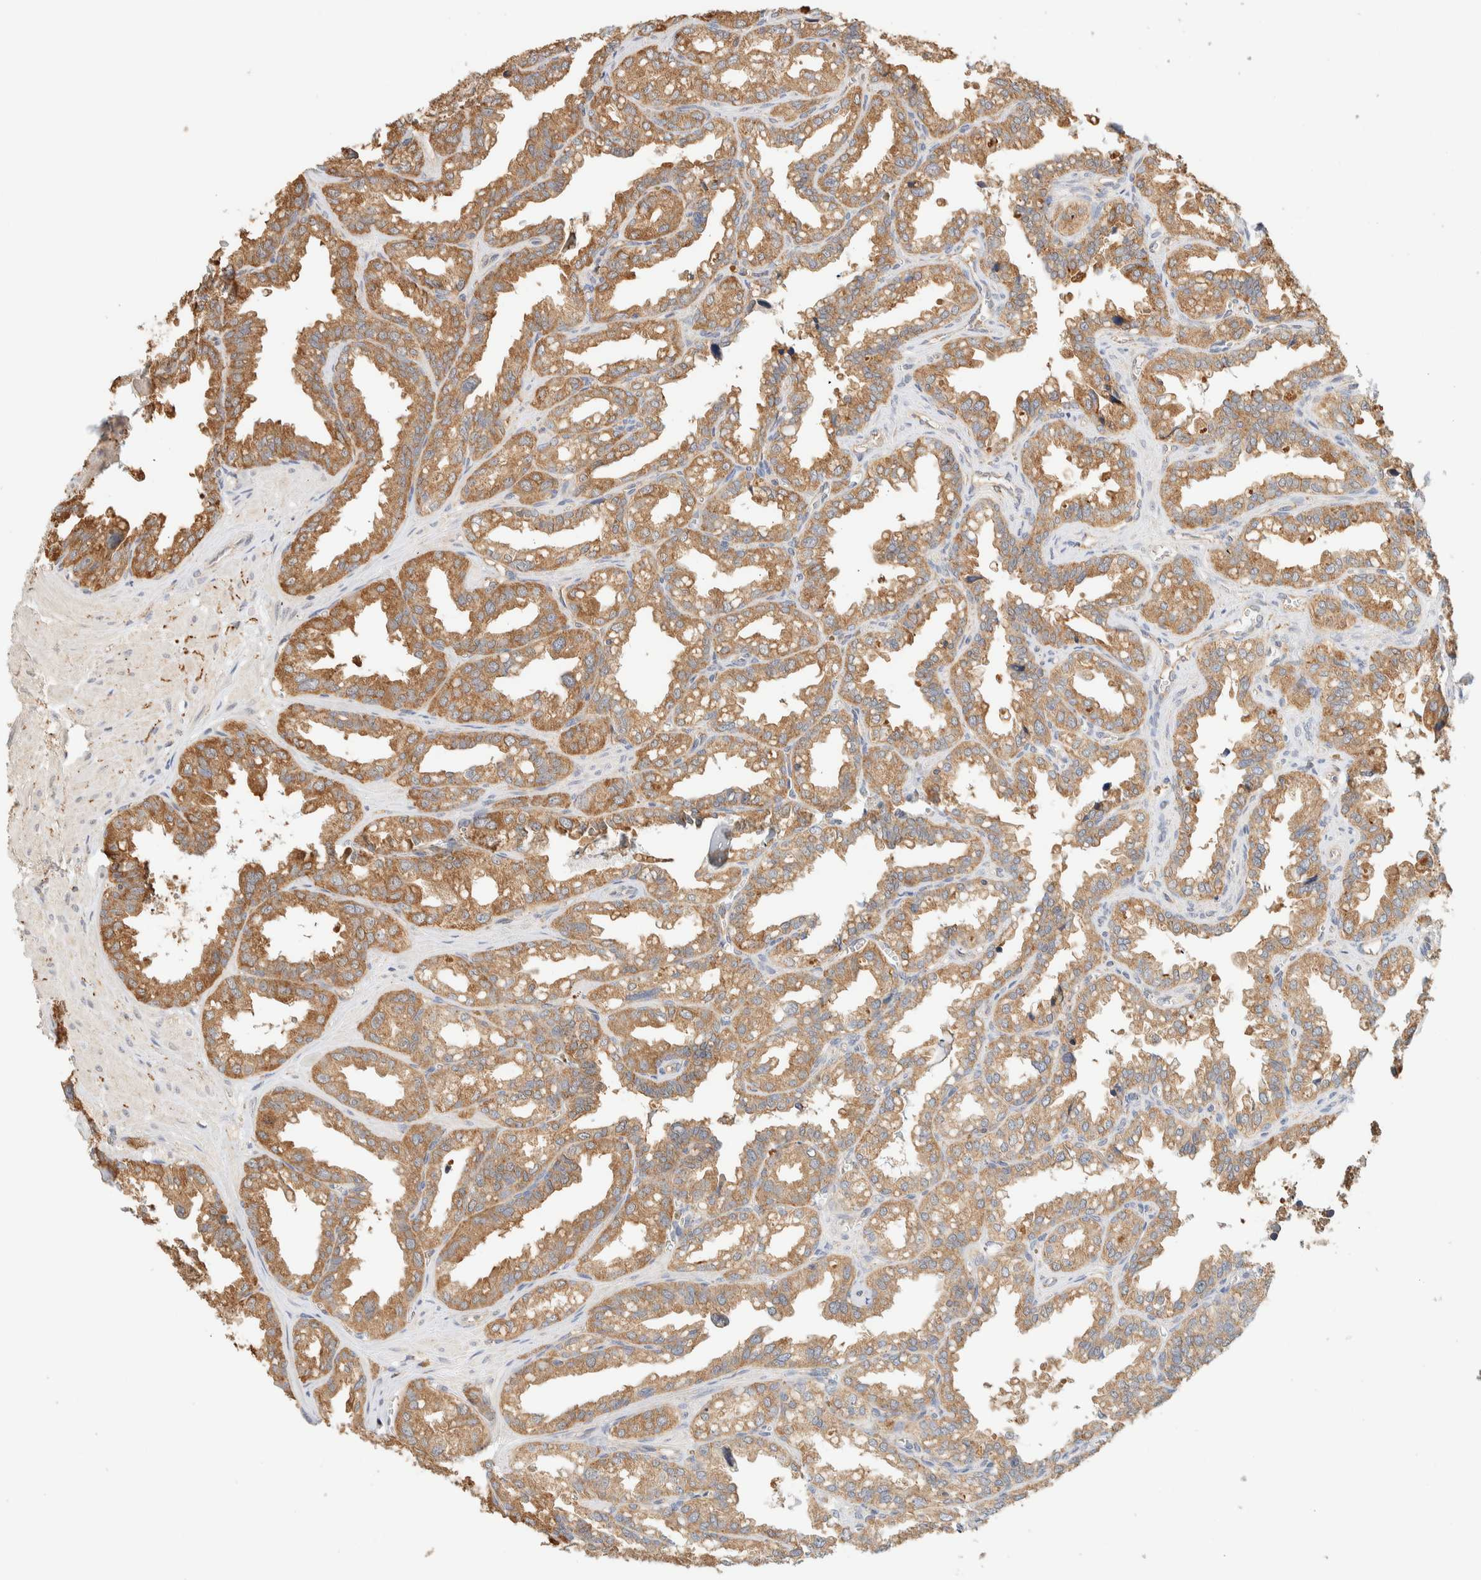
{"staining": {"intensity": "moderate", "quantity": ">75%", "location": "cytoplasmic/membranous"}, "tissue": "seminal vesicle", "cell_type": "Glandular cells", "image_type": "normal", "snomed": [{"axis": "morphology", "description": "Normal tissue, NOS"}, {"axis": "topography", "description": "Prostate"}, {"axis": "topography", "description": "Seminal veicle"}], "caption": "Glandular cells demonstrate medium levels of moderate cytoplasmic/membranous staining in approximately >75% of cells in unremarkable human seminal vesicle.", "gene": "TBC1D8B", "patient": {"sex": "male", "age": 51}}